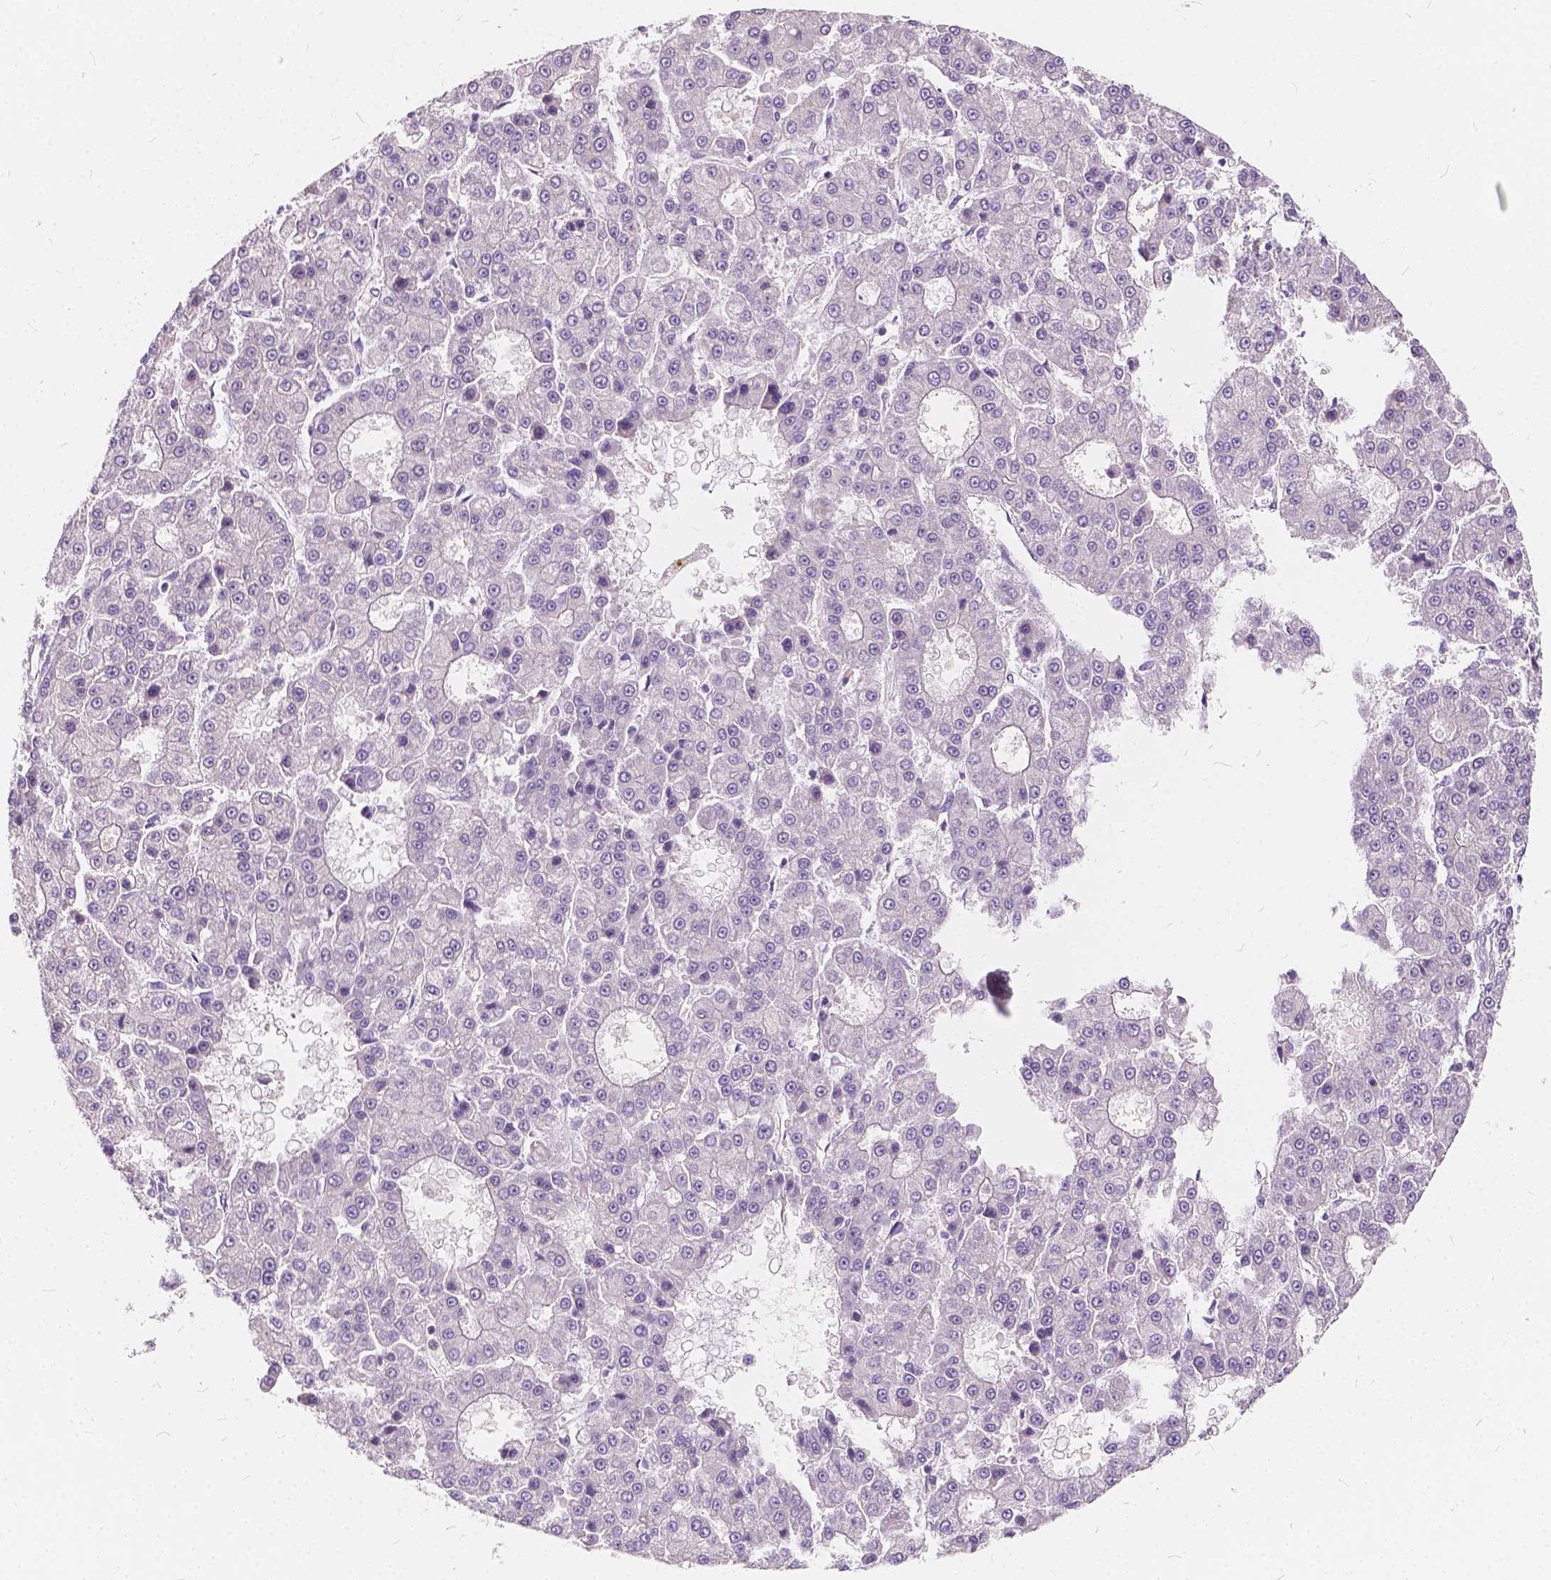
{"staining": {"intensity": "negative", "quantity": "none", "location": "none"}, "tissue": "liver cancer", "cell_type": "Tumor cells", "image_type": "cancer", "snomed": [{"axis": "morphology", "description": "Carcinoma, Hepatocellular, NOS"}, {"axis": "topography", "description": "Liver"}], "caption": "Protein analysis of liver hepatocellular carcinoma demonstrates no significant expression in tumor cells.", "gene": "KIAA0513", "patient": {"sex": "male", "age": 70}}